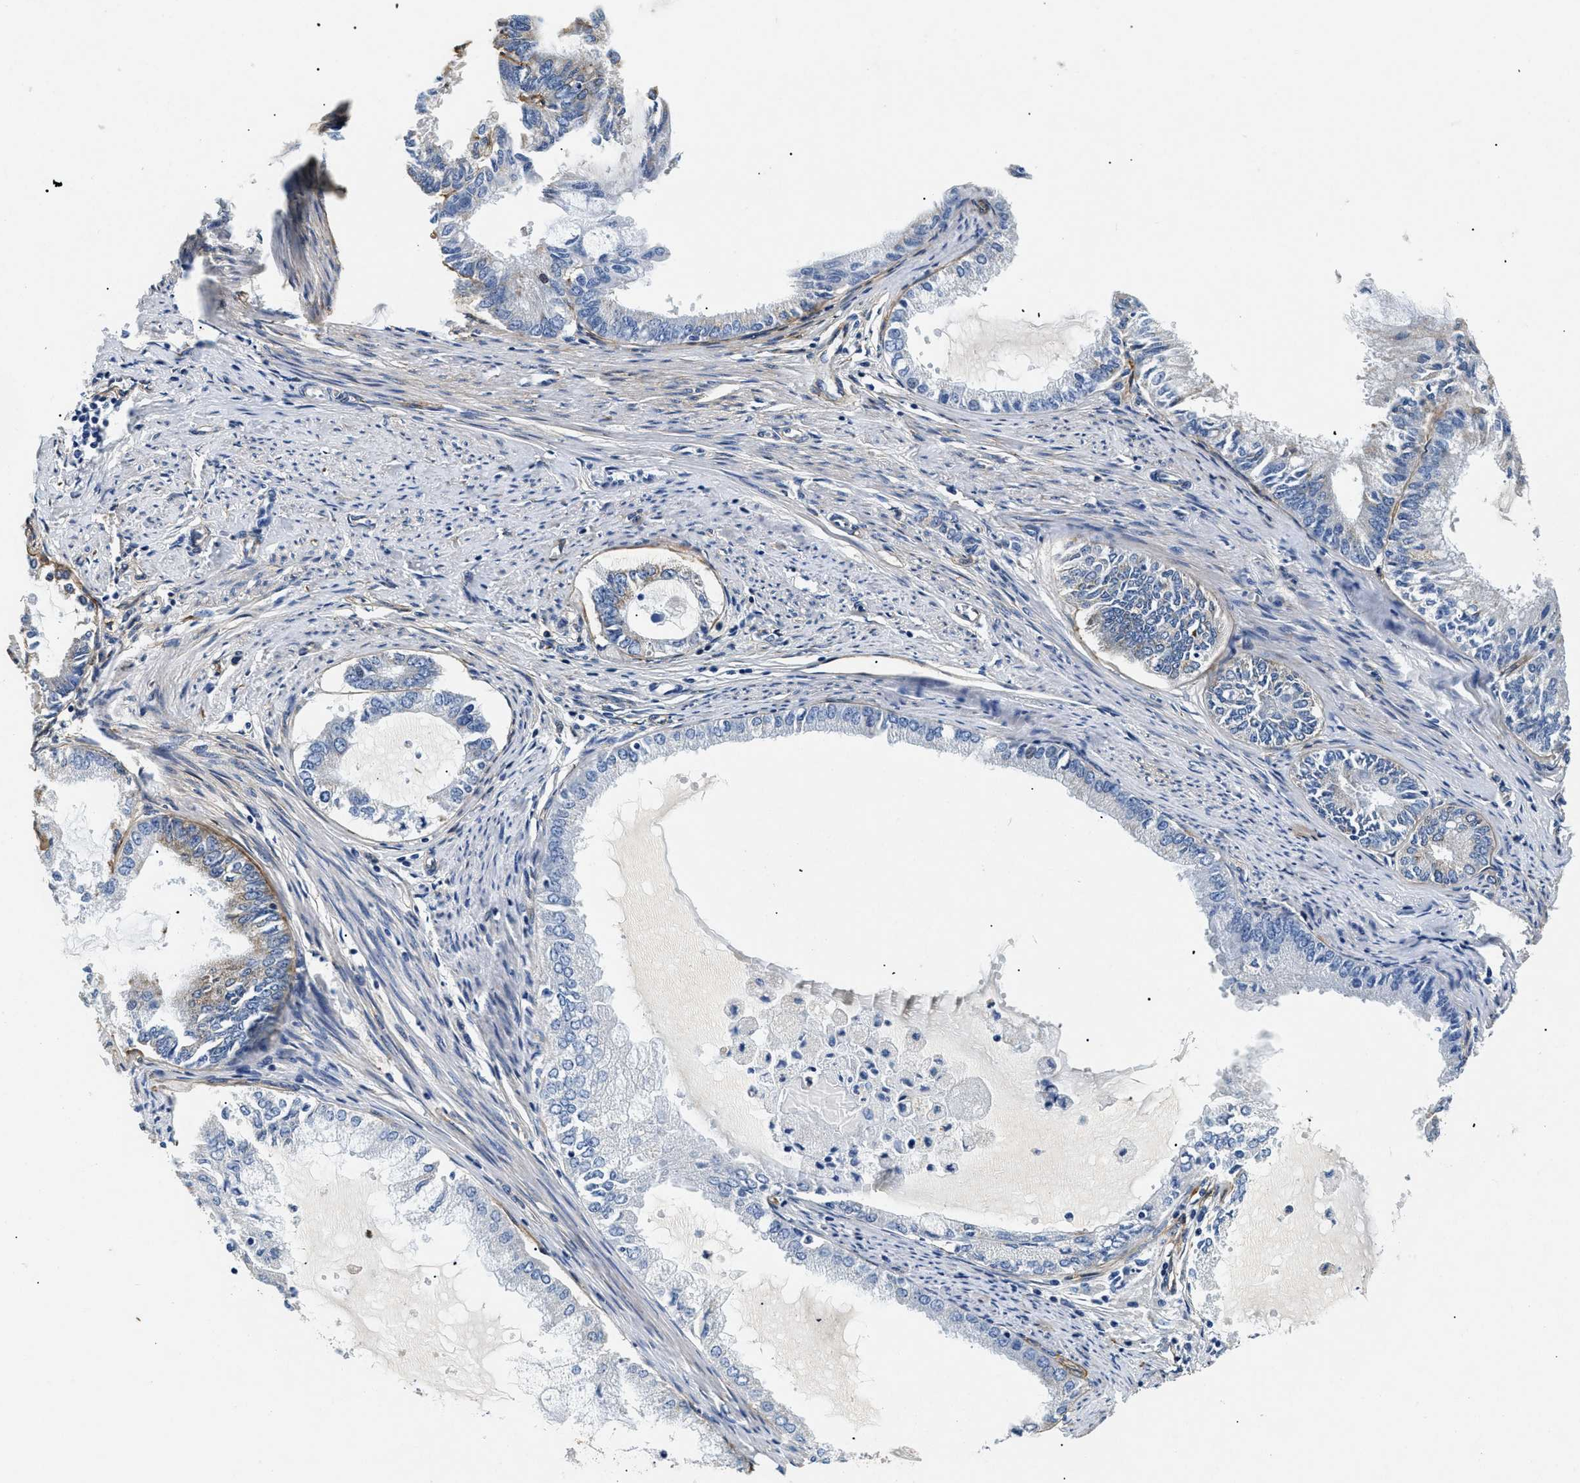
{"staining": {"intensity": "weak", "quantity": "<25%", "location": "cytoplasmic/membranous"}, "tissue": "endometrial cancer", "cell_type": "Tumor cells", "image_type": "cancer", "snomed": [{"axis": "morphology", "description": "Adenocarcinoma, NOS"}, {"axis": "topography", "description": "Endometrium"}], "caption": "Immunohistochemistry (IHC) image of endometrial cancer stained for a protein (brown), which shows no expression in tumor cells.", "gene": "LAMA3", "patient": {"sex": "female", "age": 86}}